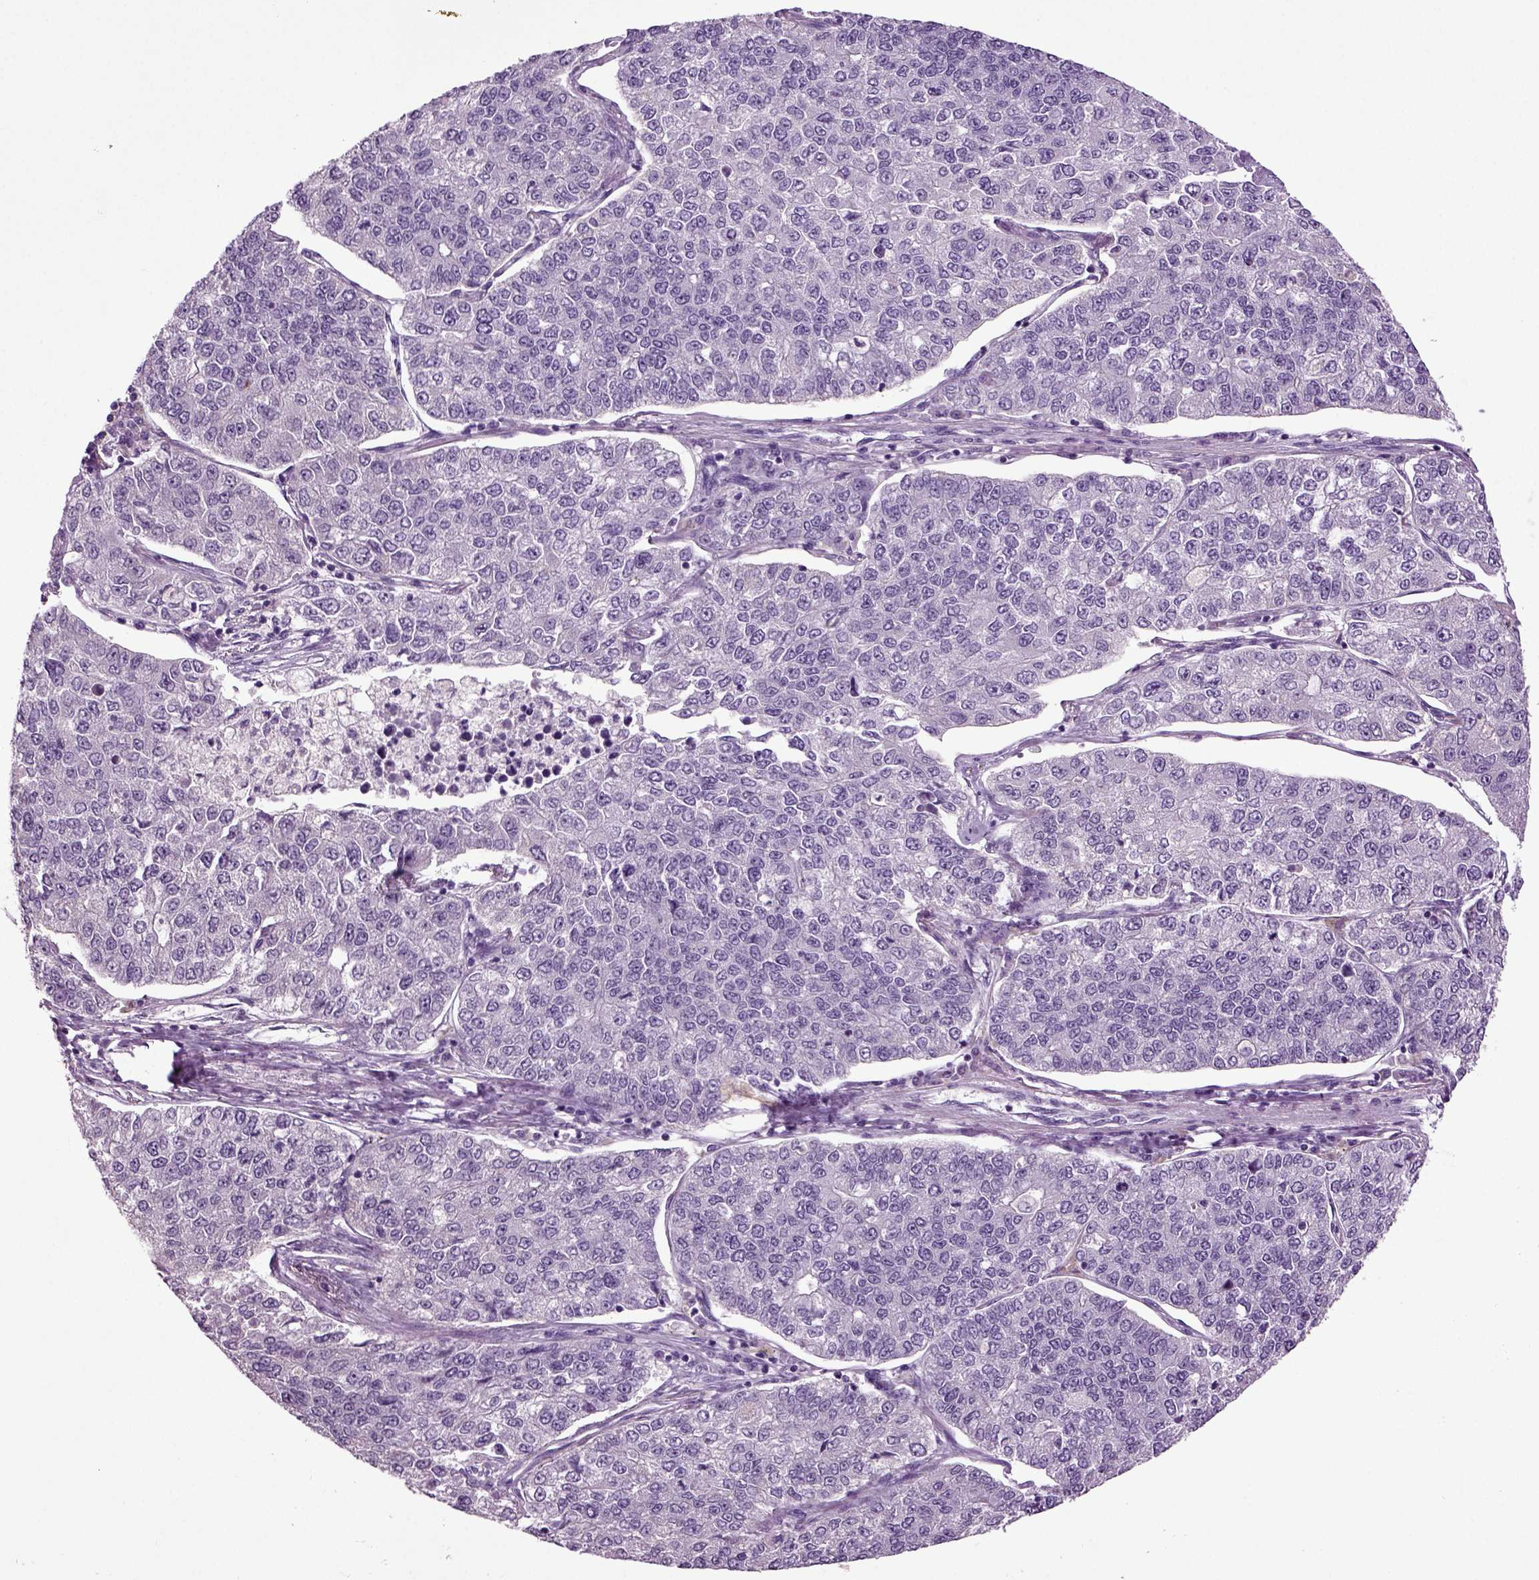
{"staining": {"intensity": "negative", "quantity": "none", "location": "none"}, "tissue": "lung cancer", "cell_type": "Tumor cells", "image_type": "cancer", "snomed": [{"axis": "morphology", "description": "Adenocarcinoma, NOS"}, {"axis": "topography", "description": "Lung"}], "caption": "Tumor cells show no significant positivity in lung cancer (adenocarcinoma).", "gene": "SLC17A6", "patient": {"sex": "male", "age": 49}}